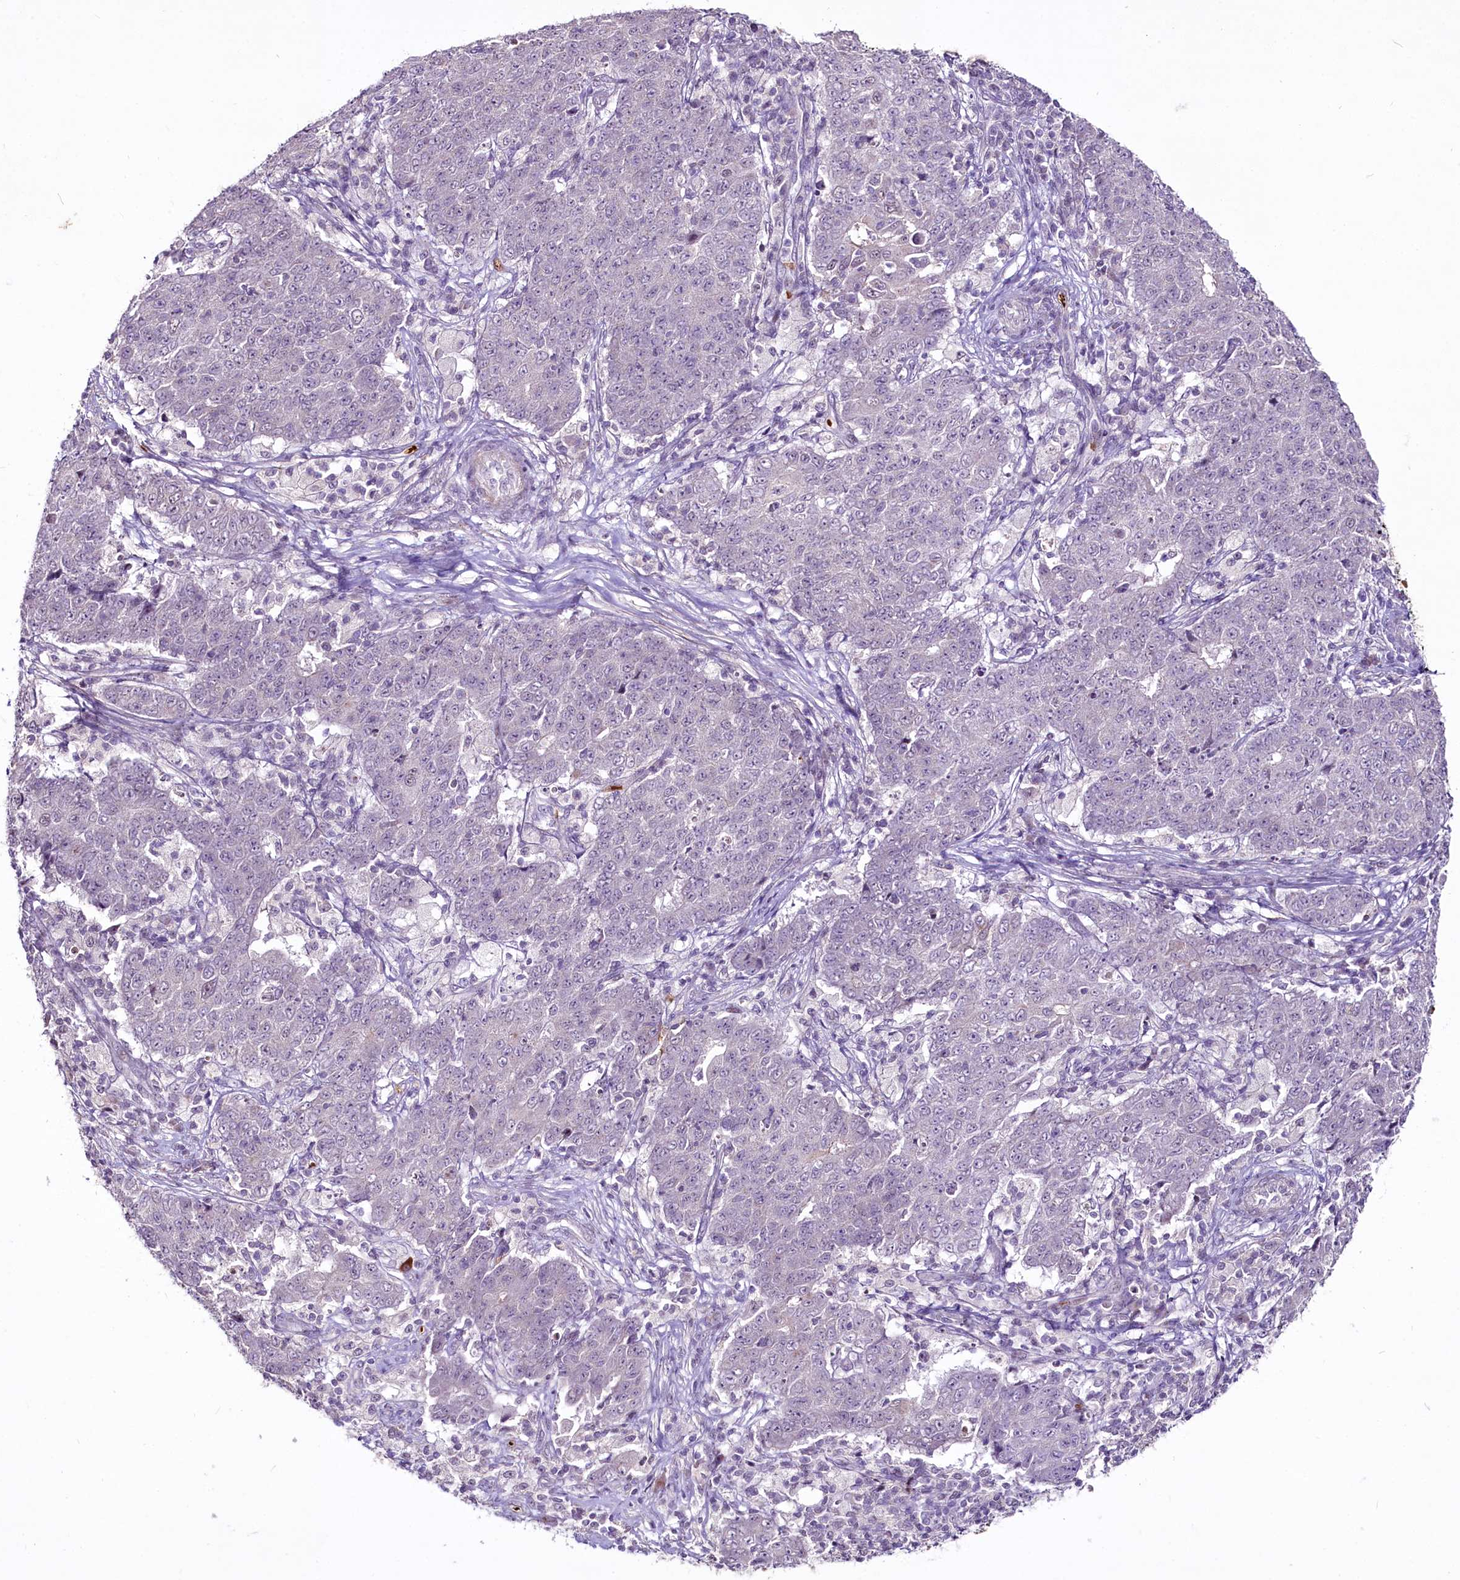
{"staining": {"intensity": "negative", "quantity": "none", "location": "none"}, "tissue": "ovarian cancer", "cell_type": "Tumor cells", "image_type": "cancer", "snomed": [{"axis": "morphology", "description": "Carcinoma, endometroid"}, {"axis": "topography", "description": "Ovary"}], "caption": "There is no significant expression in tumor cells of ovarian endometroid carcinoma.", "gene": "SUSD3", "patient": {"sex": "female", "age": 42}}